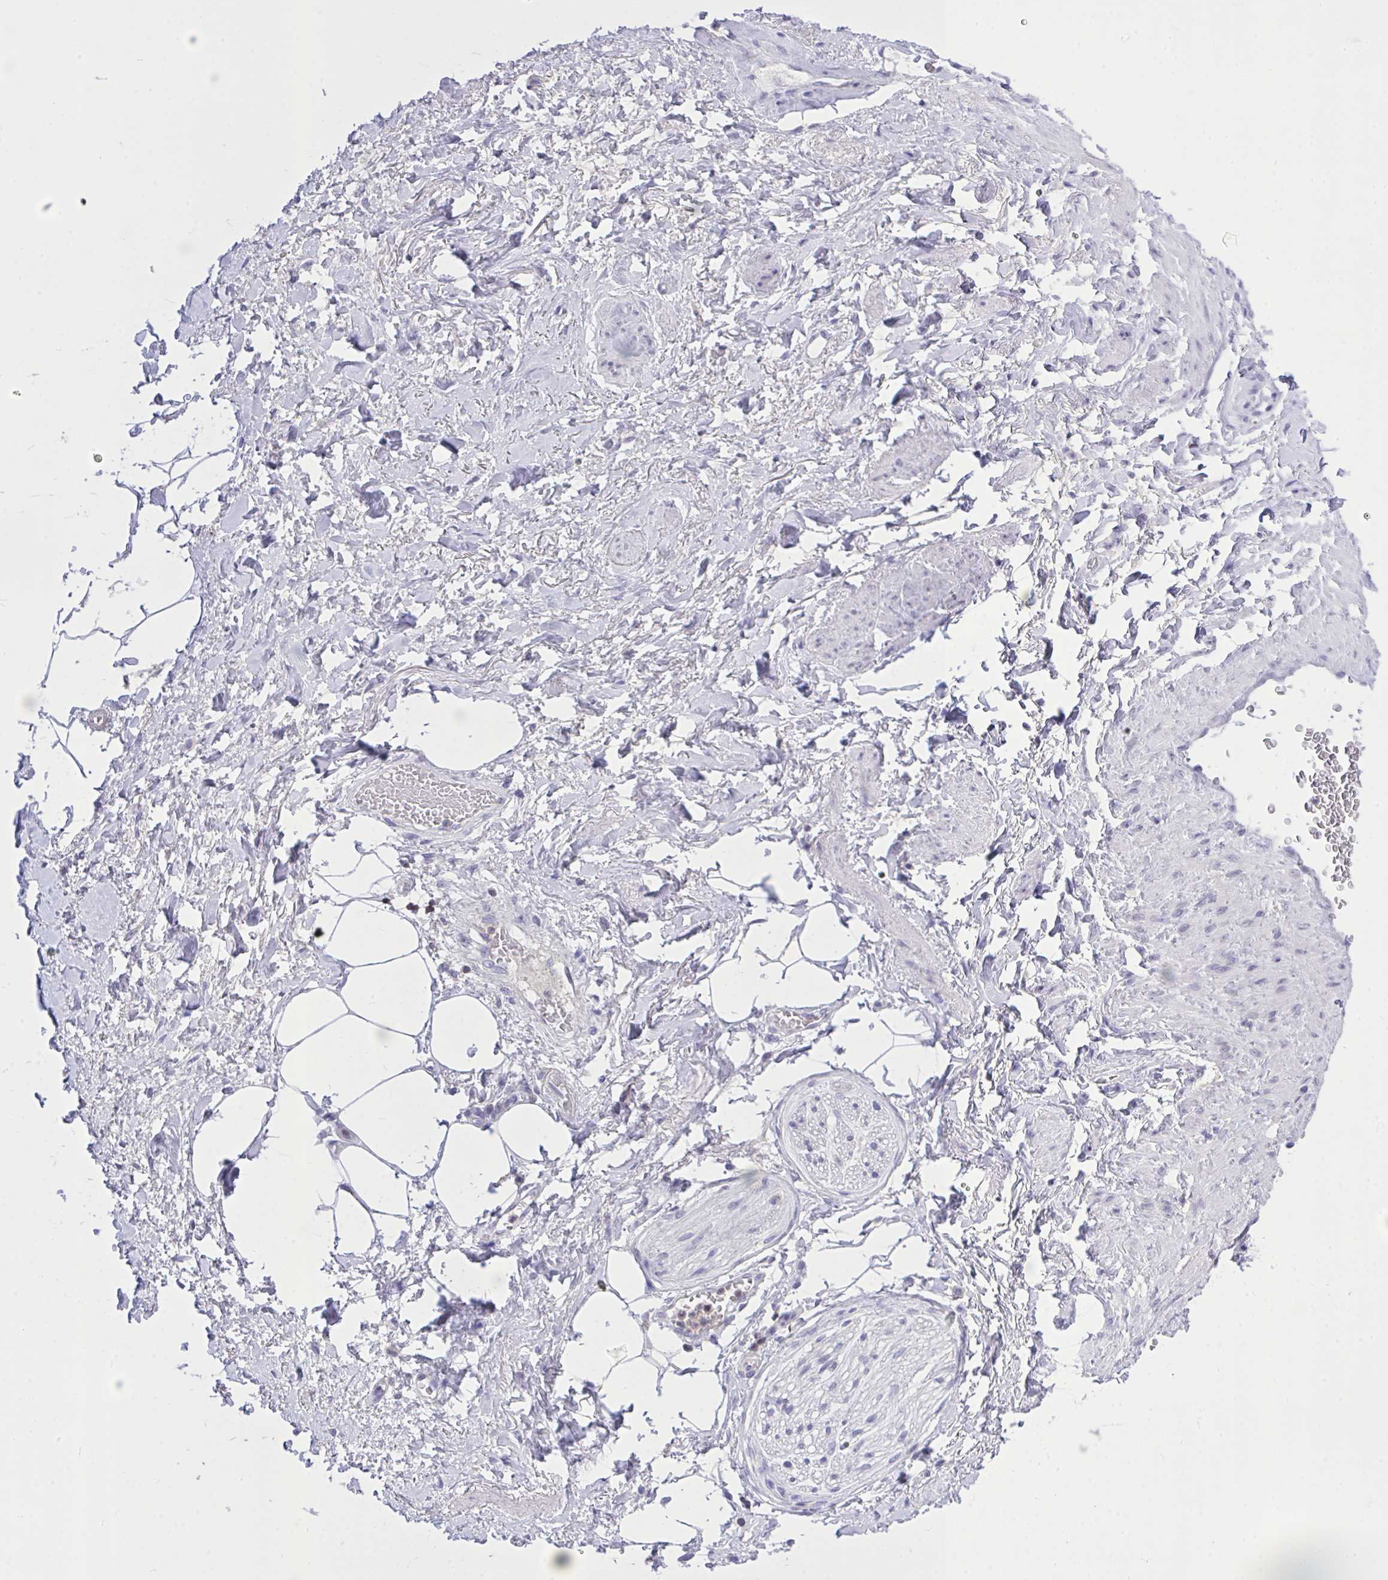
{"staining": {"intensity": "negative", "quantity": "none", "location": "none"}, "tissue": "adipose tissue", "cell_type": "Adipocytes", "image_type": "normal", "snomed": [{"axis": "morphology", "description": "Normal tissue, NOS"}, {"axis": "topography", "description": "Vagina"}, {"axis": "topography", "description": "Peripheral nerve tissue"}], "caption": "Immunohistochemistry (IHC) of benign human adipose tissue exhibits no staining in adipocytes.", "gene": "CXCL8", "patient": {"sex": "female", "age": 71}}